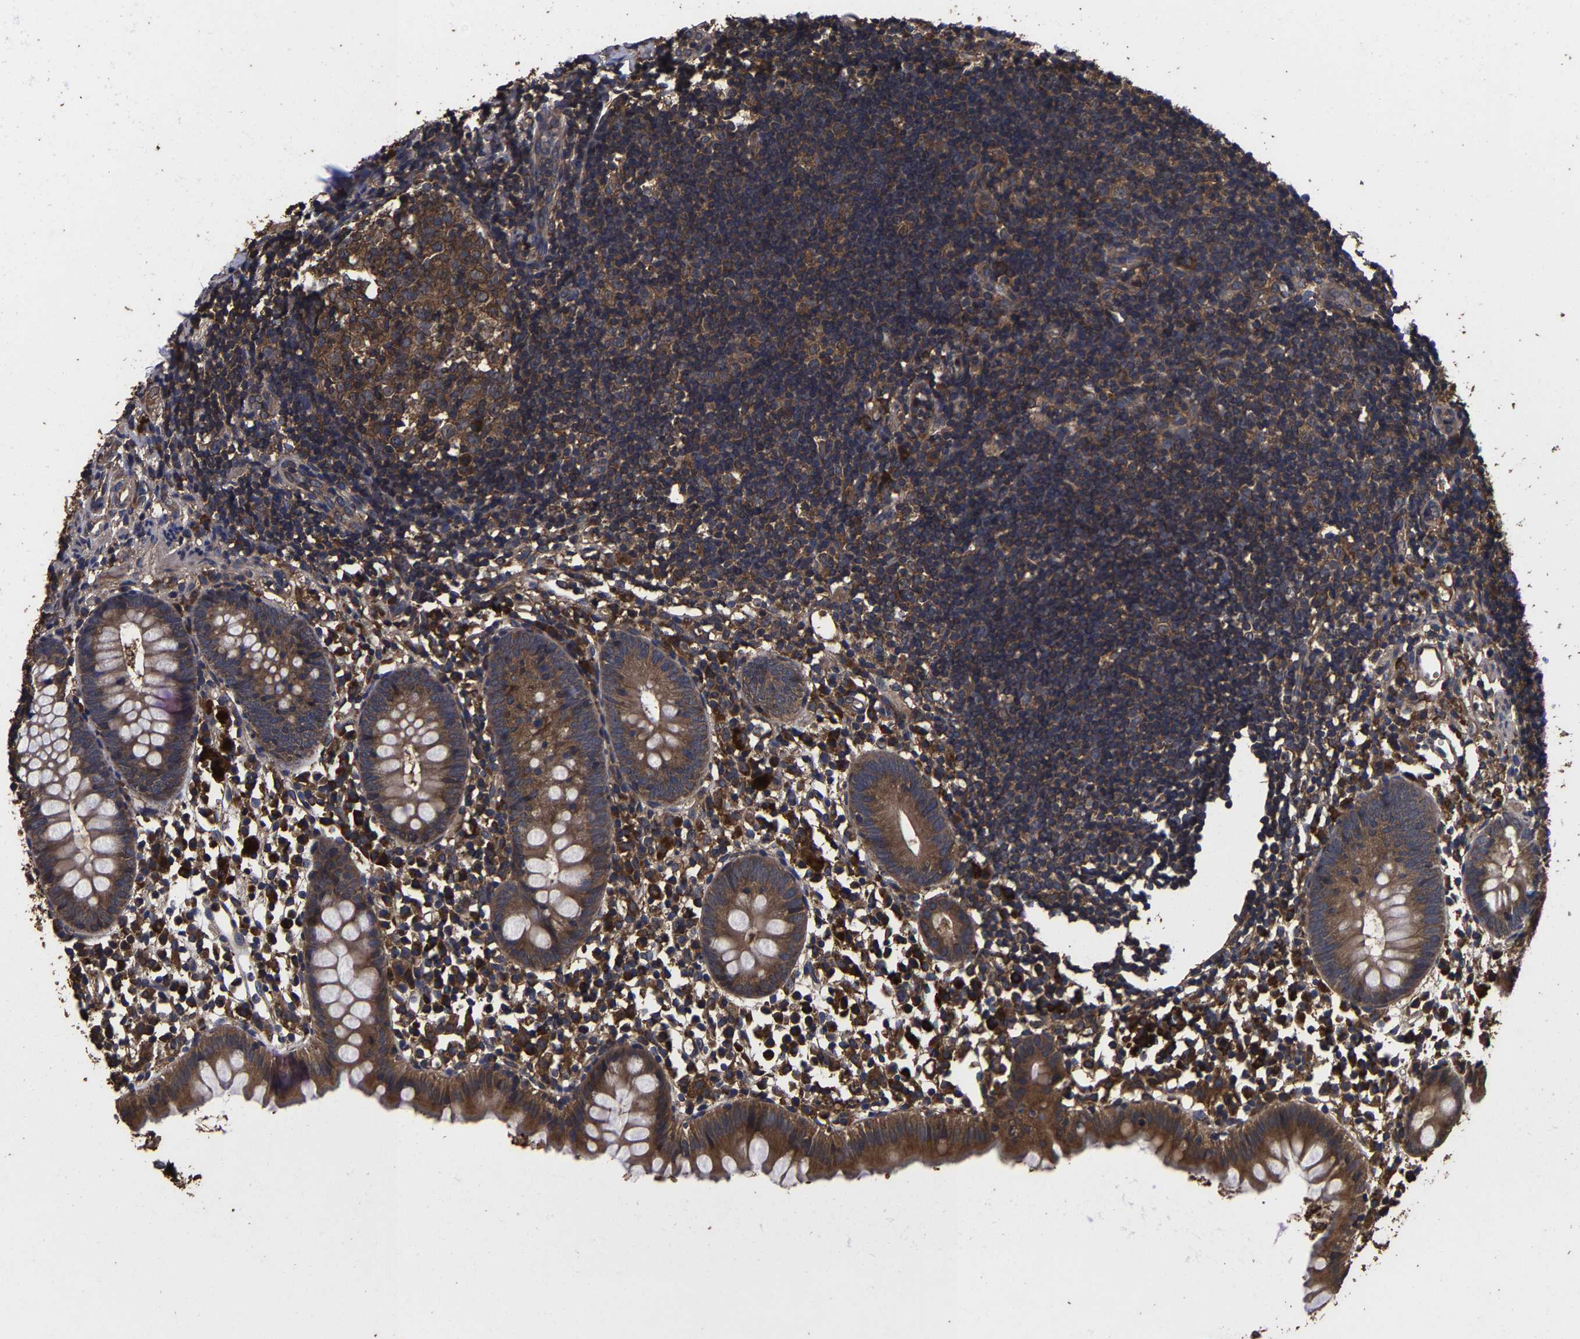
{"staining": {"intensity": "moderate", "quantity": ">75%", "location": "cytoplasmic/membranous"}, "tissue": "appendix", "cell_type": "Glandular cells", "image_type": "normal", "snomed": [{"axis": "morphology", "description": "Normal tissue, NOS"}, {"axis": "topography", "description": "Appendix"}], "caption": "Protein expression analysis of normal human appendix reveals moderate cytoplasmic/membranous staining in about >75% of glandular cells. The protein of interest is stained brown, and the nuclei are stained in blue (DAB (3,3'-diaminobenzidine) IHC with brightfield microscopy, high magnification).", "gene": "ITCH", "patient": {"sex": "female", "age": 20}}